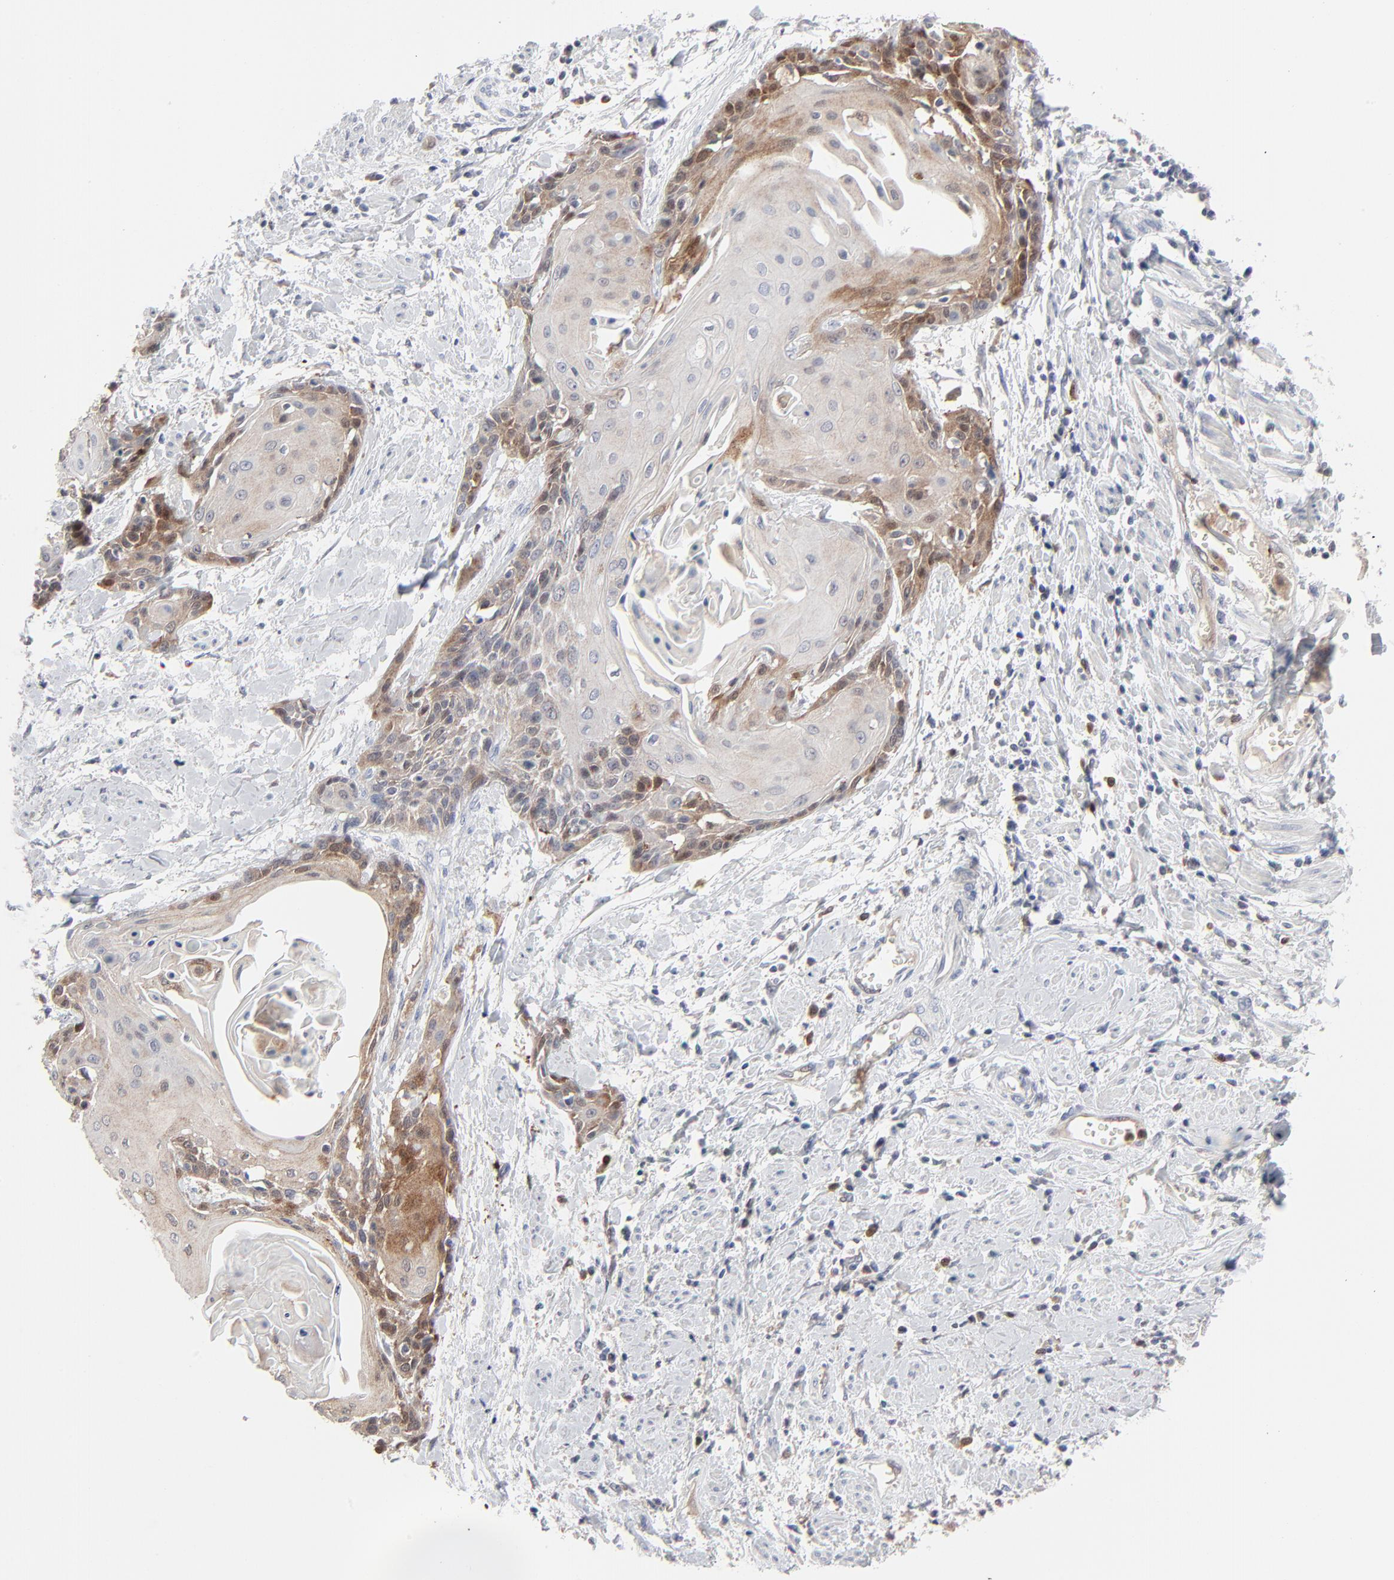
{"staining": {"intensity": "weak", "quantity": "25%-75%", "location": "cytoplasmic/membranous"}, "tissue": "cervical cancer", "cell_type": "Tumor cells", "image_type": "cancer", "snomed": [{"axis": "morphology", "description": "Squamous cell carcinoma, NOS"}, {"axis": "topography", "description": "Cervix"}], "caption": "Immunohistochemistry (IHC) of squamous cell carcinoma (cervical) exhibits low levels of weak cytoplasmic/membranous expression in about 25%-75% of tumor cells.", "gene": "BID", "patient": {"sex": "female", "age": 57}}